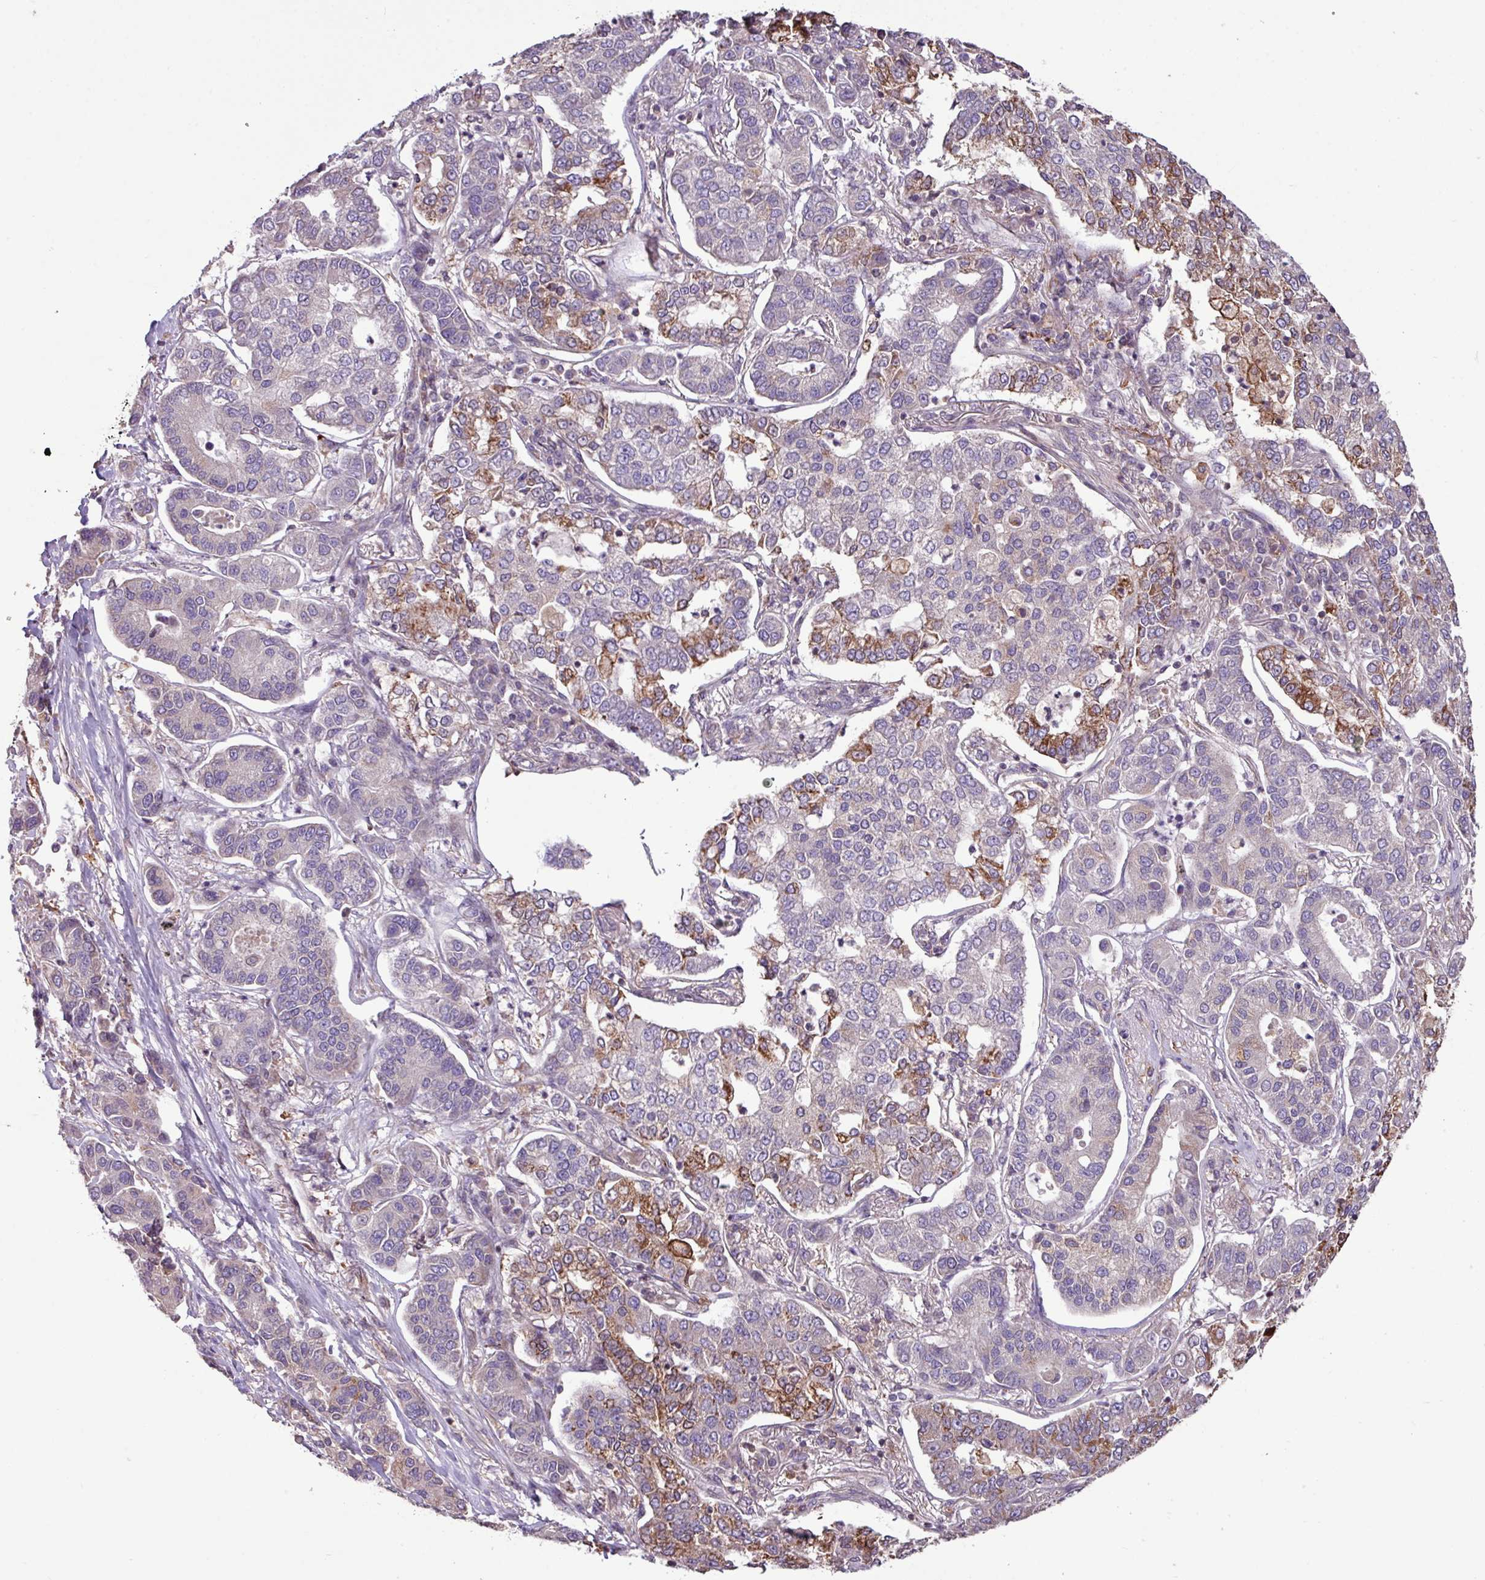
{"staining": {"intensity": "moderate", "quantity": "<25%", "location": "cytoplasmic/membranous"}, "tissue": "lung cancer", "cell_type": "Tumor cells", "image_type": "cancer", "snomed": [{"axis": "morphology", "description": "Adenocarcinoma, NOS"}, {"axis": "topography", "description": "Lung"}], "caption": "Protein expression analysis of human lung adenocarcinoma reveals moderate cytoplasmic/membranous positivity in approximately <25% of tumor cells.", "gene": "ARHGEF25", "patient": {"sex": "male", "age": 49}}